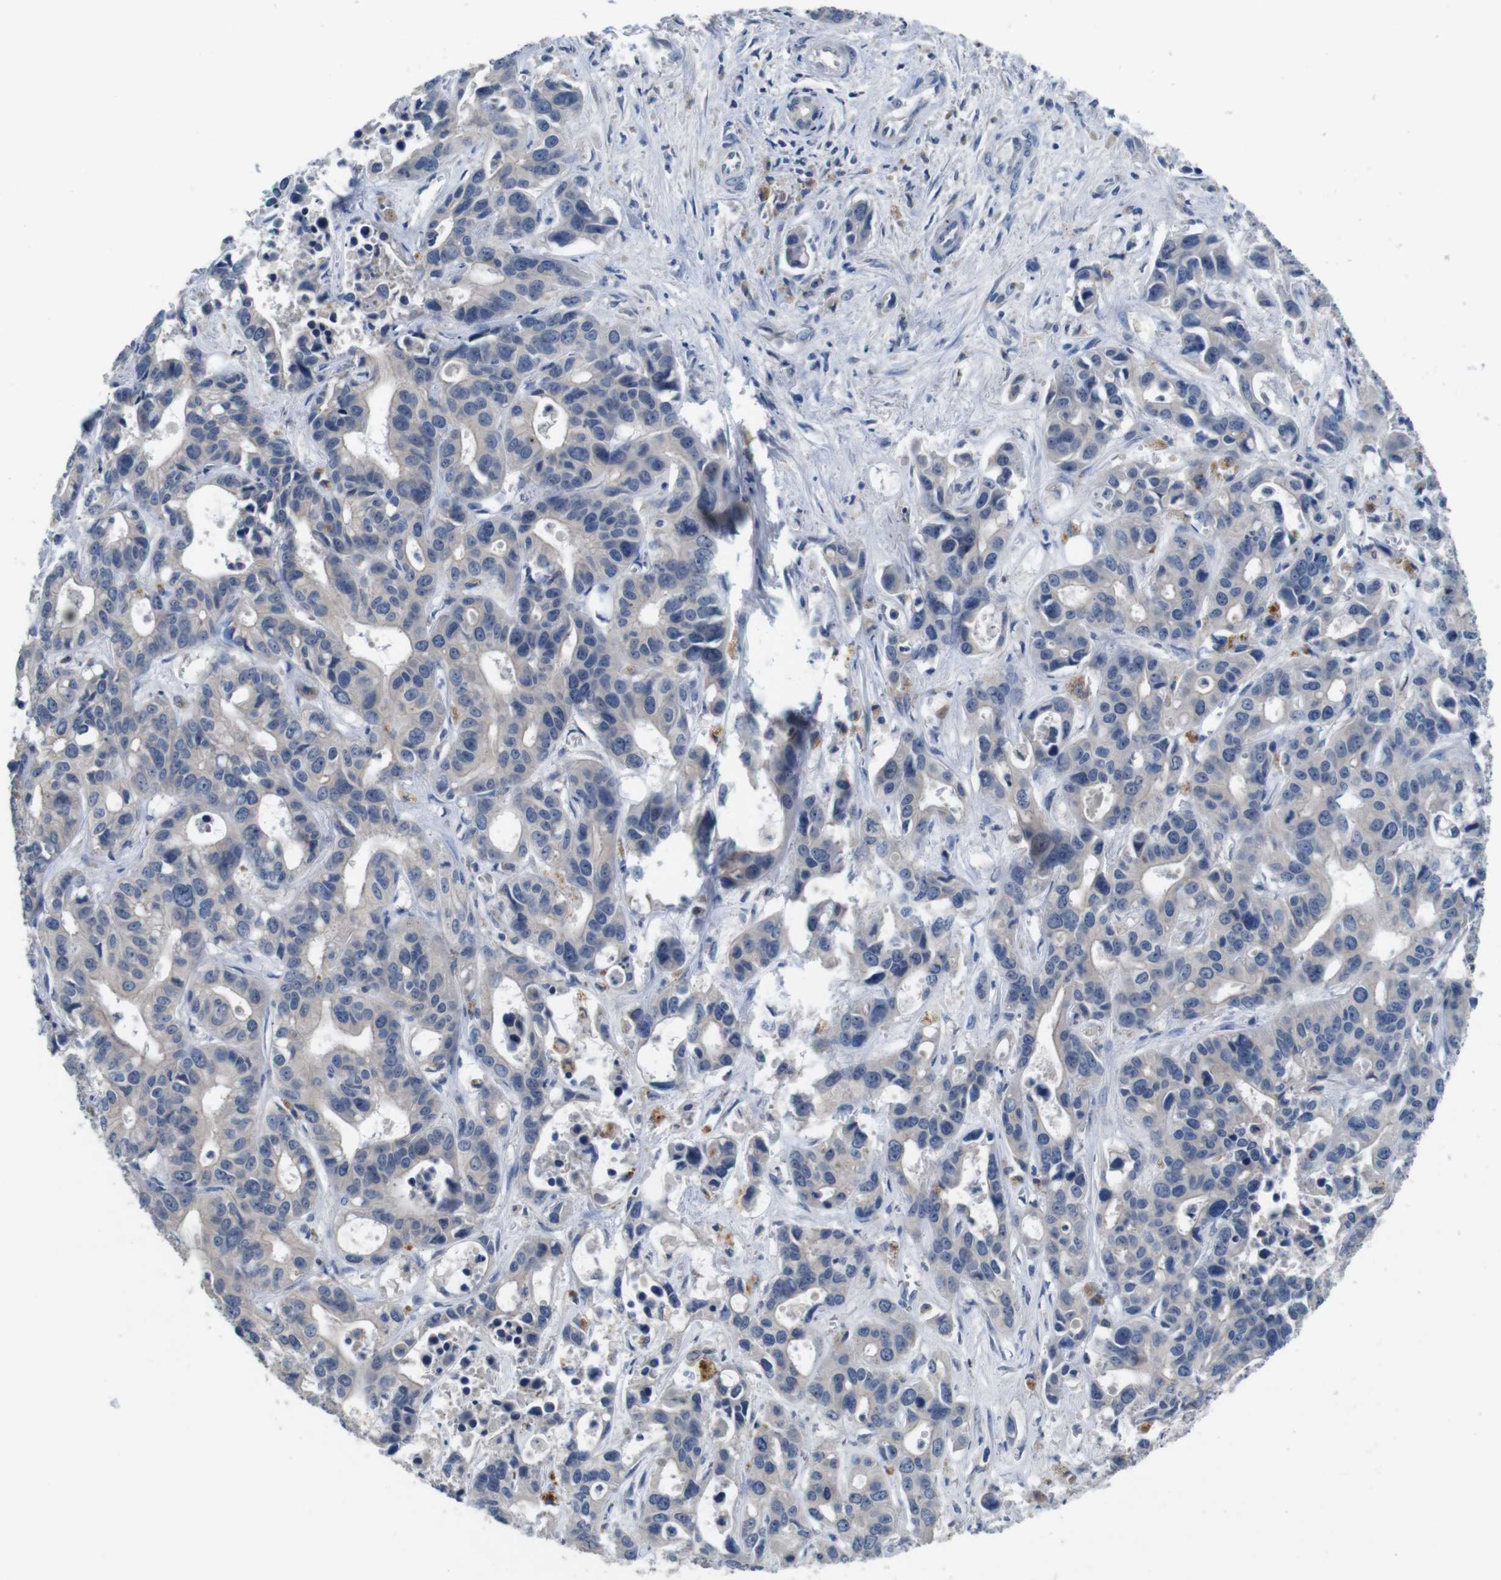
{"staining": {"intensity": "negative", "quantity": "none", "location": "none"}, "tissue": "liver cancer", "cell_type": "Tumor cells", "image_type": "cancer", "snomed": [{"axis": "morphology", "description": "Cholangiocarcinoma"}, {"axis": "topography", "description": "Liver"}], "caption": "Tumor cells show no significant staining in liver cancer.", "gene": "SLC2A8", "patient": {"sex": "female", "age": 65}}